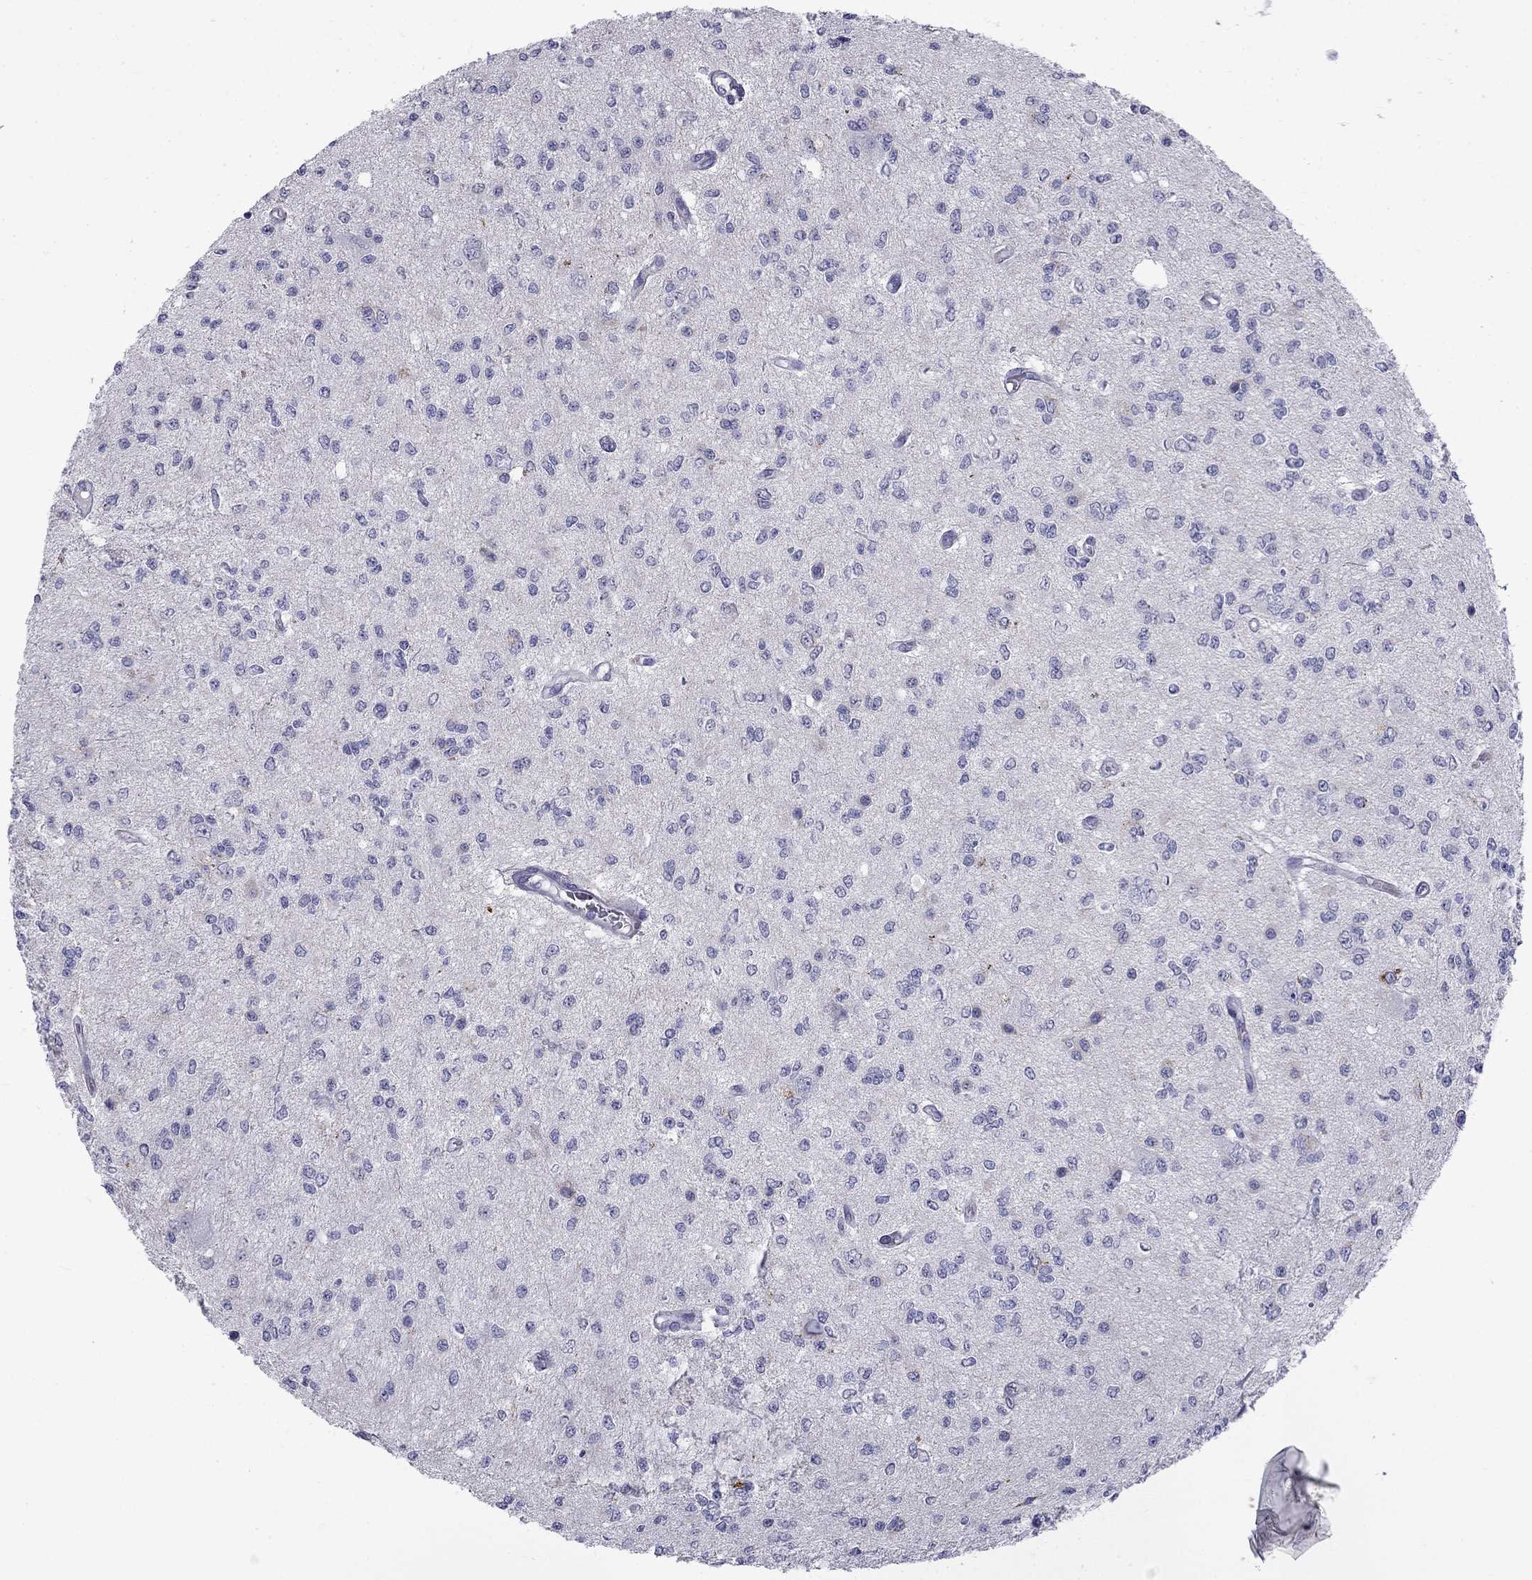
{"staining": {"intensity": "negative", "quantity": "none", "location": "none"}, "tissue": "glioma", "cell_type": "Tumor cells", "image_type": "cancer", "snomed": [{"axis": "morphology", "description": "Glioma, malignant, Low grade"}, {"axis": "topography", "description": "Brain"}], "caption": "Histopathology image shows no significant protein expression in tumor cells of glioma.", "gene": "CLPSL2", "patient": {"sex": "male", "age": 67}}